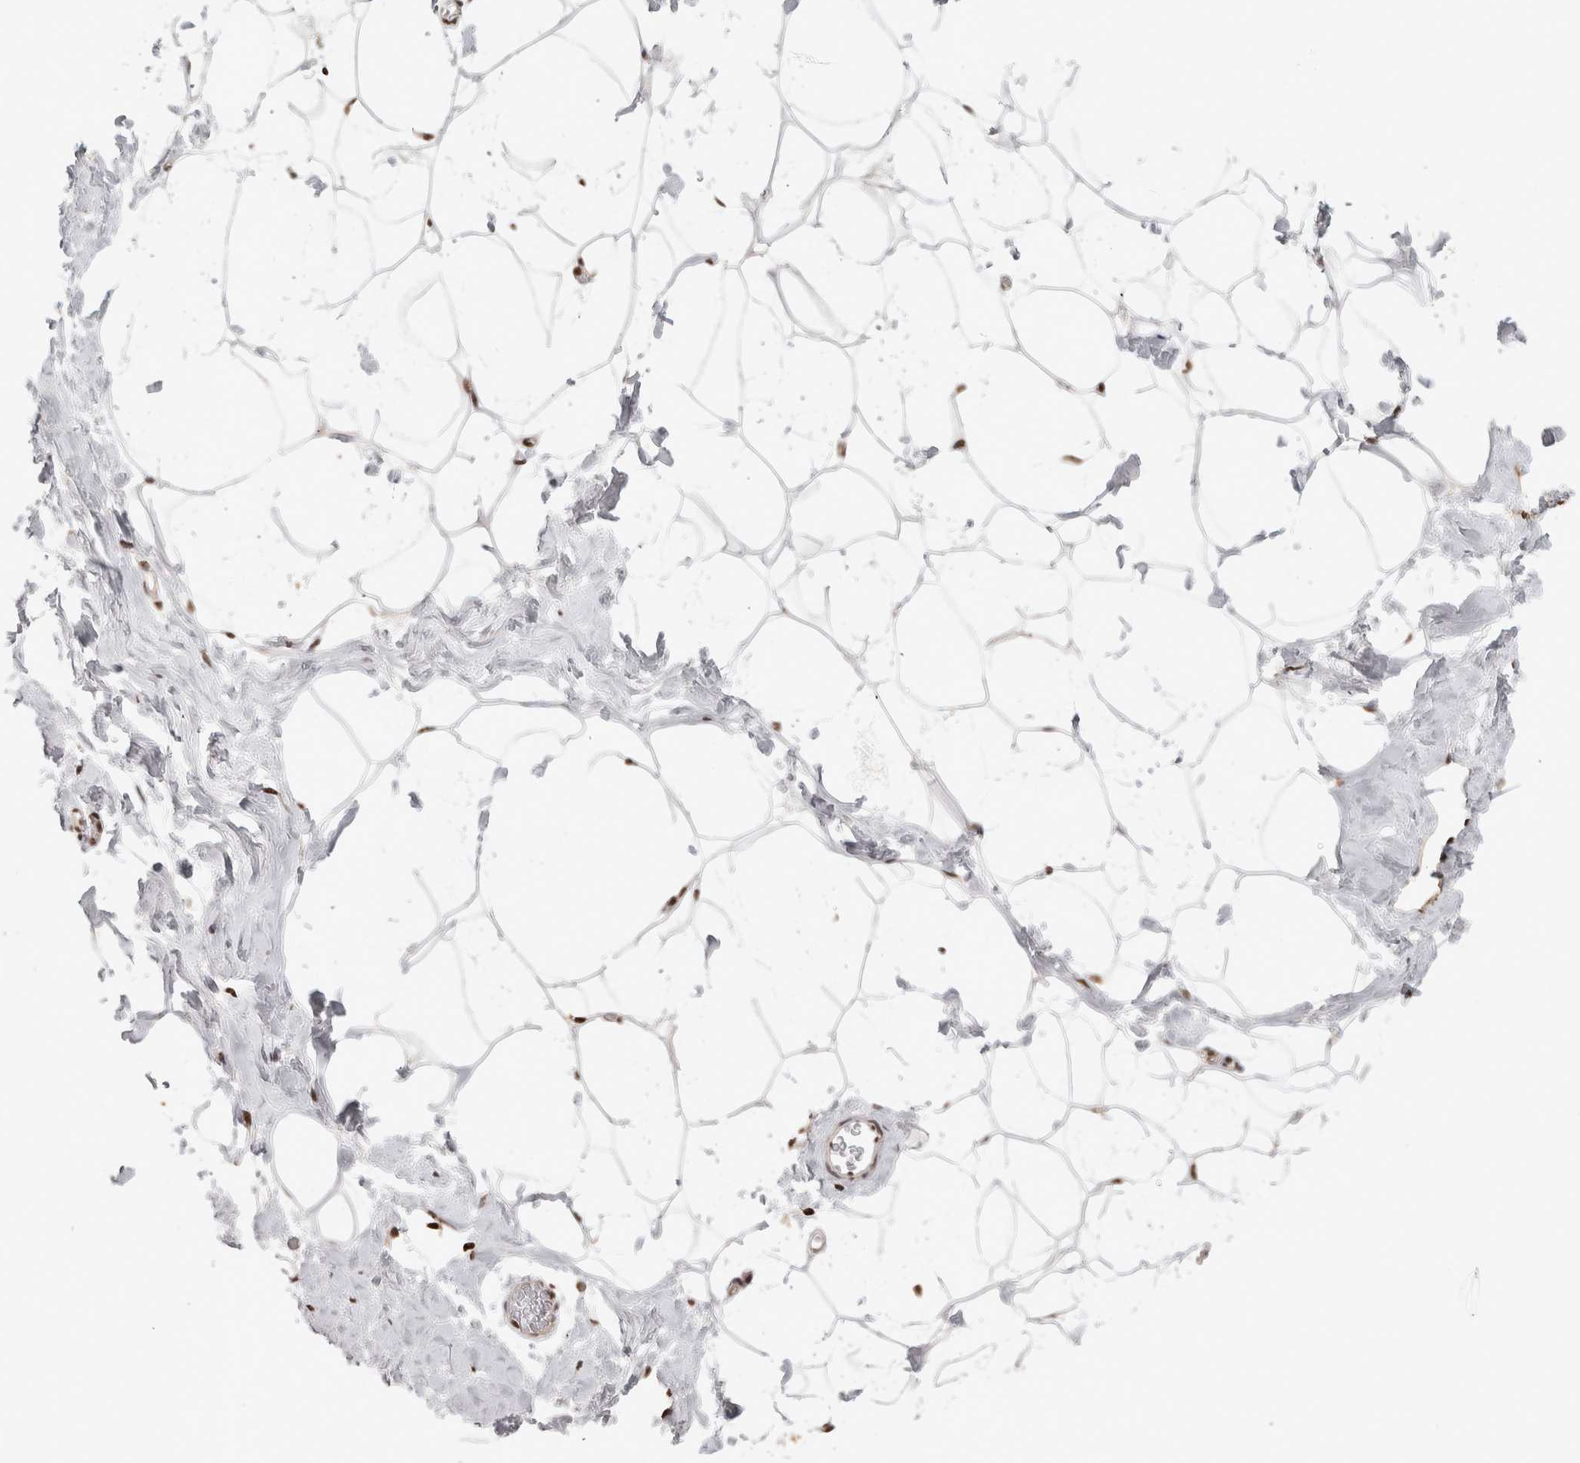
{"staining": {"intensity": "moderate", "quantity": "25%-75%", "location": "cytoplasmic/membranous,nuclear"}, "tissue": "adipose tissue", "cell_type": "Adipocytes", "image_type": "normal", "snomed": [{"axis": "morphology", "description": "Normal tissue, NOS"}, {"axis": "morphology", "description": "Fibrosis, NOS"}, {"axis": "topography", "description": "Breast"}, {"axis": "topography", "description": "Adipose tissue"}], "caption": "A medium amount of moderate cytoplasmic/membranous,nuclear positivity is appreciated in about 25%-75% of adipocytes in benign adipose tissue.", "gene": "EBNA1BP2", "patient": {"sex": "female", "age": 39}}